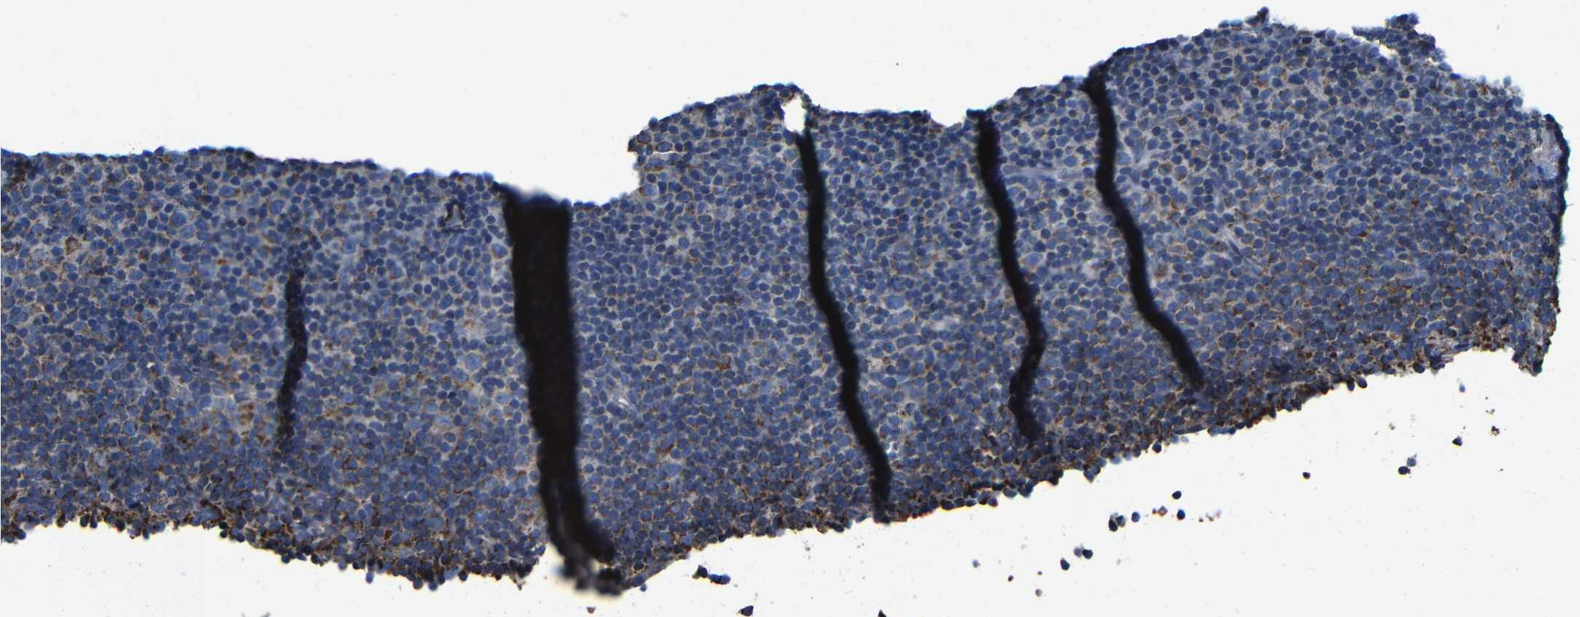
{"staining": {"intensity": "moderate", "quantity": "25%-75%", "location": "cytoplasmic/membranous"}, "tissue": "lymphoma", "cell_type": "Tumor cells", "image_type": "cancer", "snomed": [{"axis": "morphology", "description": "Malignant lymphoma, non-Hodgkin's type, Low grade"}, {"axis": "topography", "description": "Lymph node"}], "caption": "A micrograph of lymphoma stained for a protein reveals moderate cytoplasmic/membranous brown staining in tumor cells.", "gene": "INTS6L", "patient": {"sex": "female", "age": 67}}